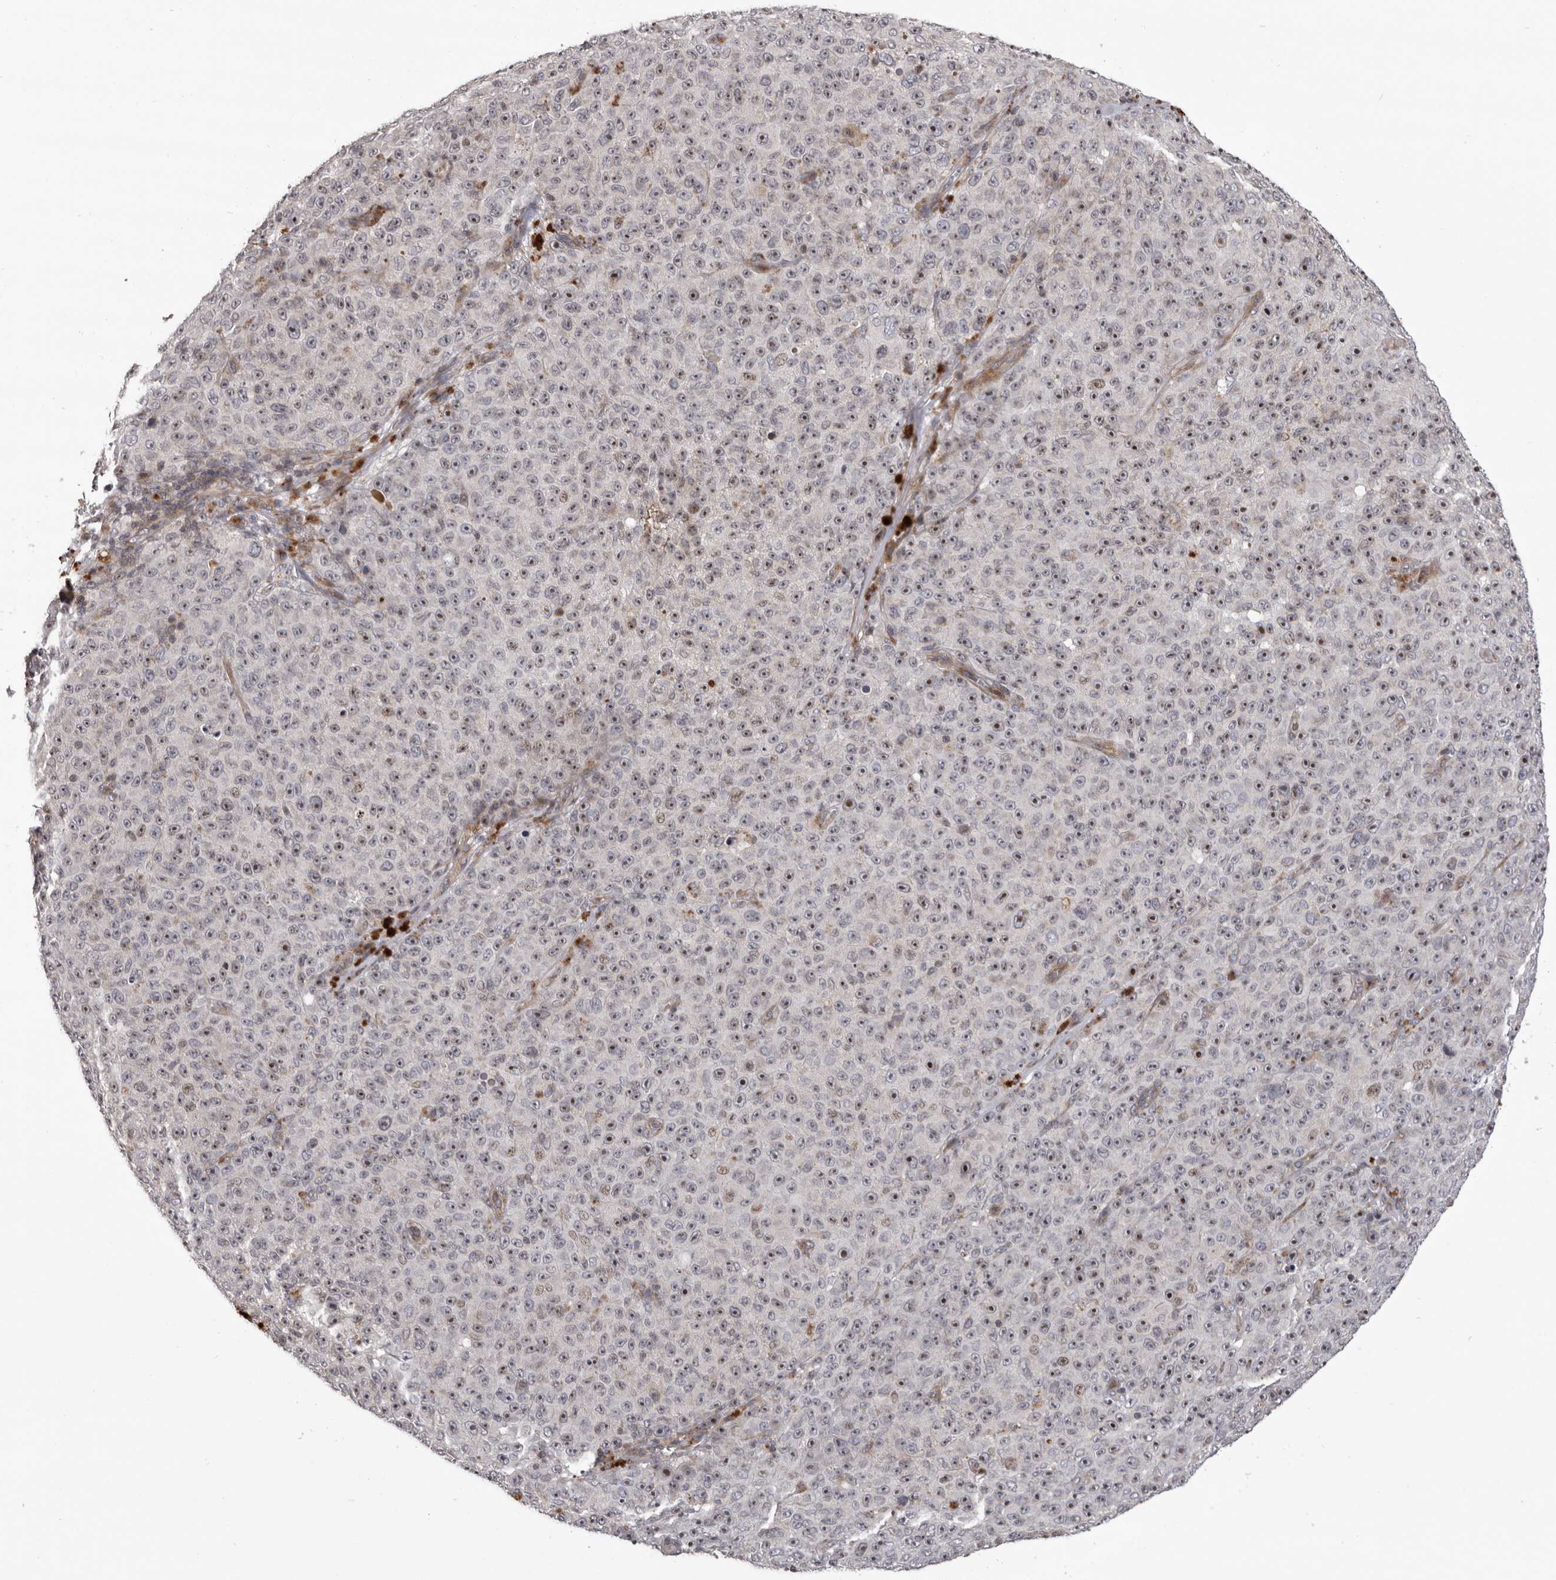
{"staining": {"intensity": "strong", "quantity": ">75%", "location": "nuclear"}, "tissue": "melanoma", "cell_type": "Tumor cells", "image_type": "cancer", "snomed": [{"axis": "morphology", "description": "Malignant melanoma, NOS"}, {"axis": "topography", "description": "Skin"}], "caption": "Brown immunohistochemical staining in human malignant melanoma displays strong nuclear expression in about >75% of tumor cells. The staining was performed using DAB (3,3'-diaminobenzidine) to visualize the protein expression in brown, while the nuclei were stained in blue with hematoxylin (Magnification: 20x).", "gene": "AZIN1", "patient": {"sex": "female", "age": 82}}